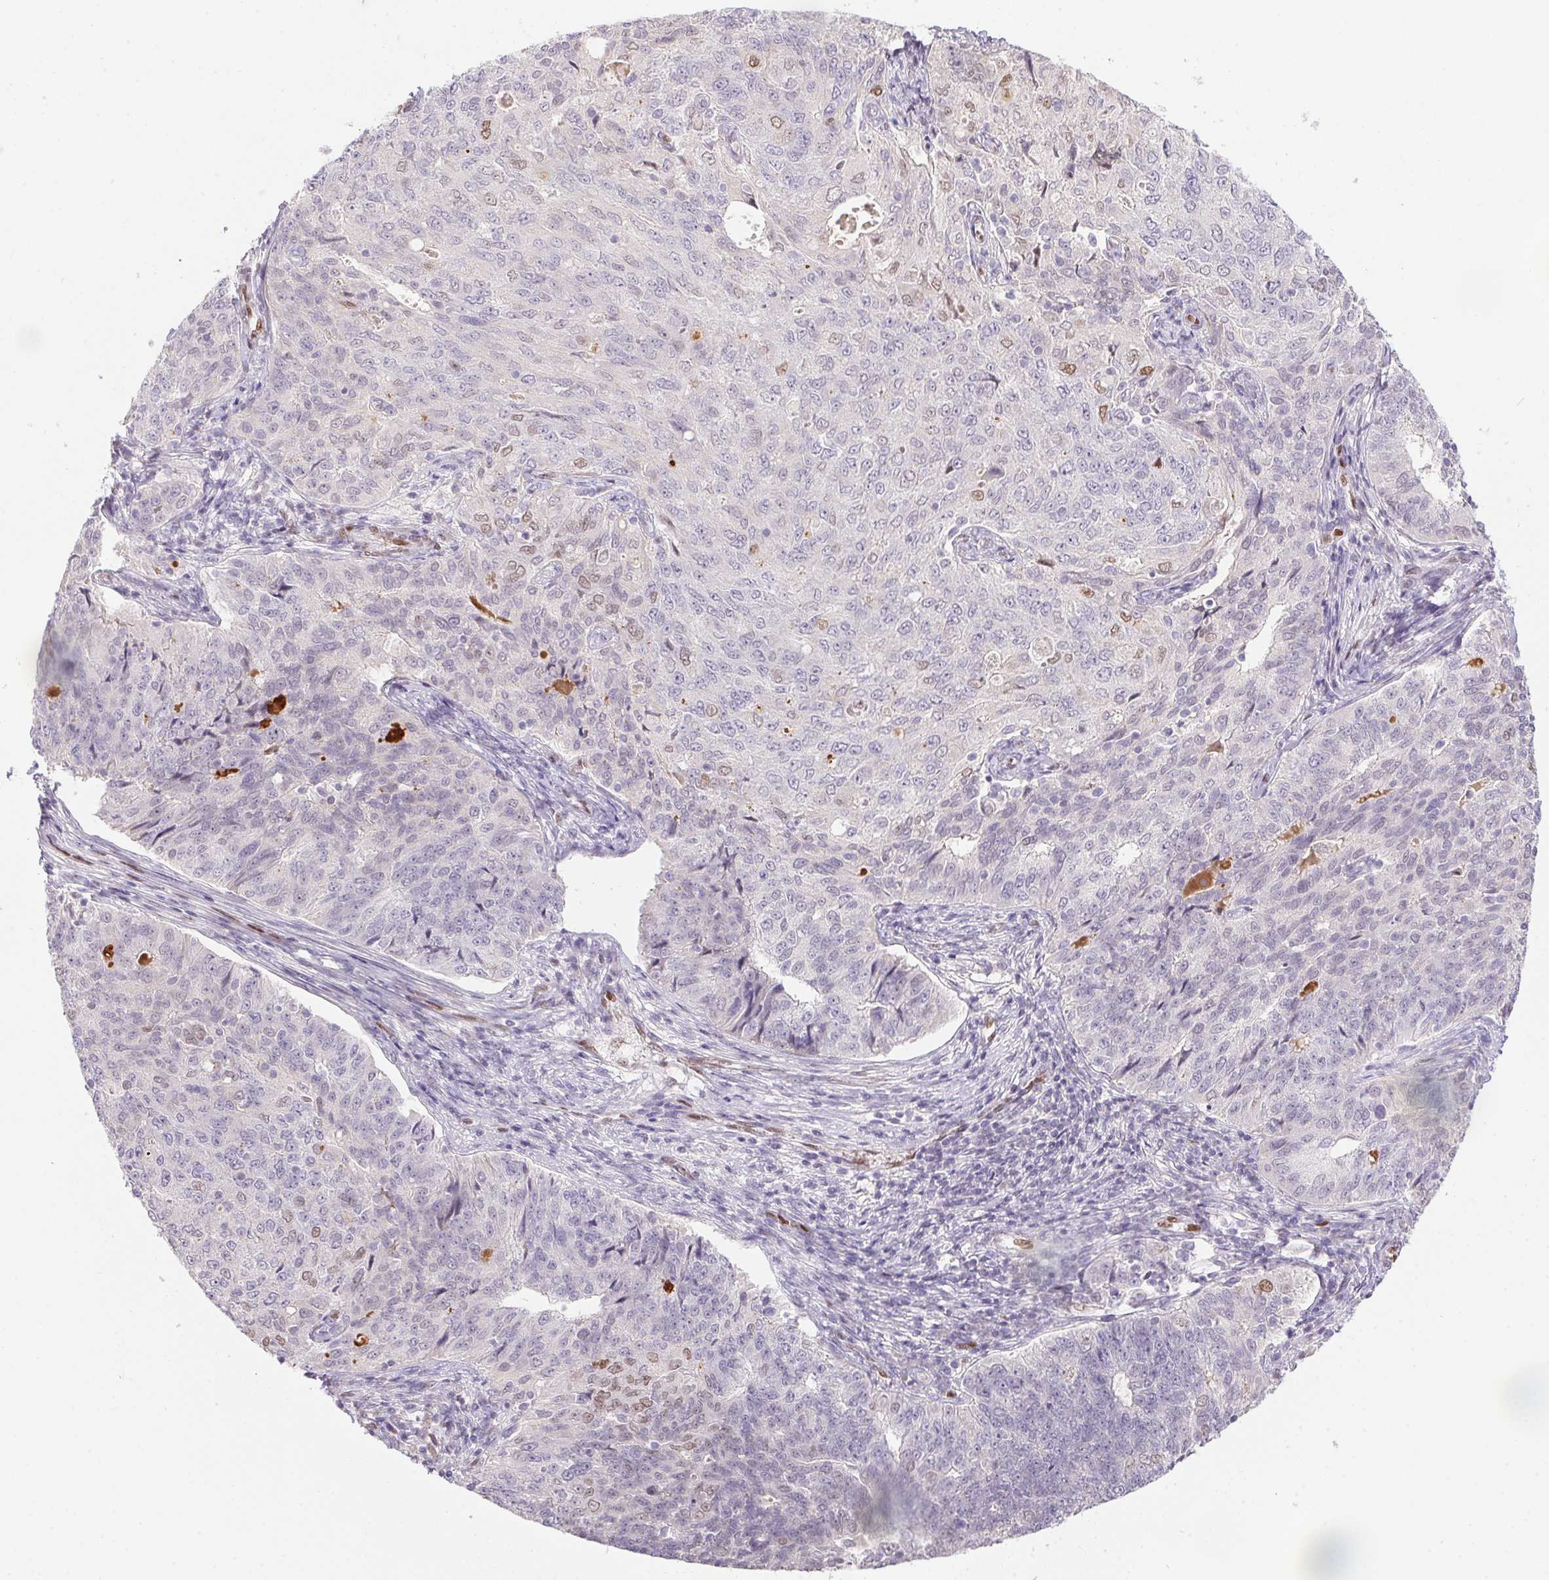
{"staining": {"intensity": "negative", "quantity": "none", "location": "none"}, "tissue": "endometrial cancer", "cell_type": "Tumor cells", "image_type": "cancer", "snomed": [{"axis": "morphology", "description": "Adenocarcinoma, NOS"}, {"axis": "topography", "description": "Endometrium"}], "caption": "IHC image of human endometrial cancer (adenocarcinoma) stained for a protein (brown), which displays no positivity in tumor cells.", "gene": "SP9", "patient": {"sex": "female", "age": 43}}